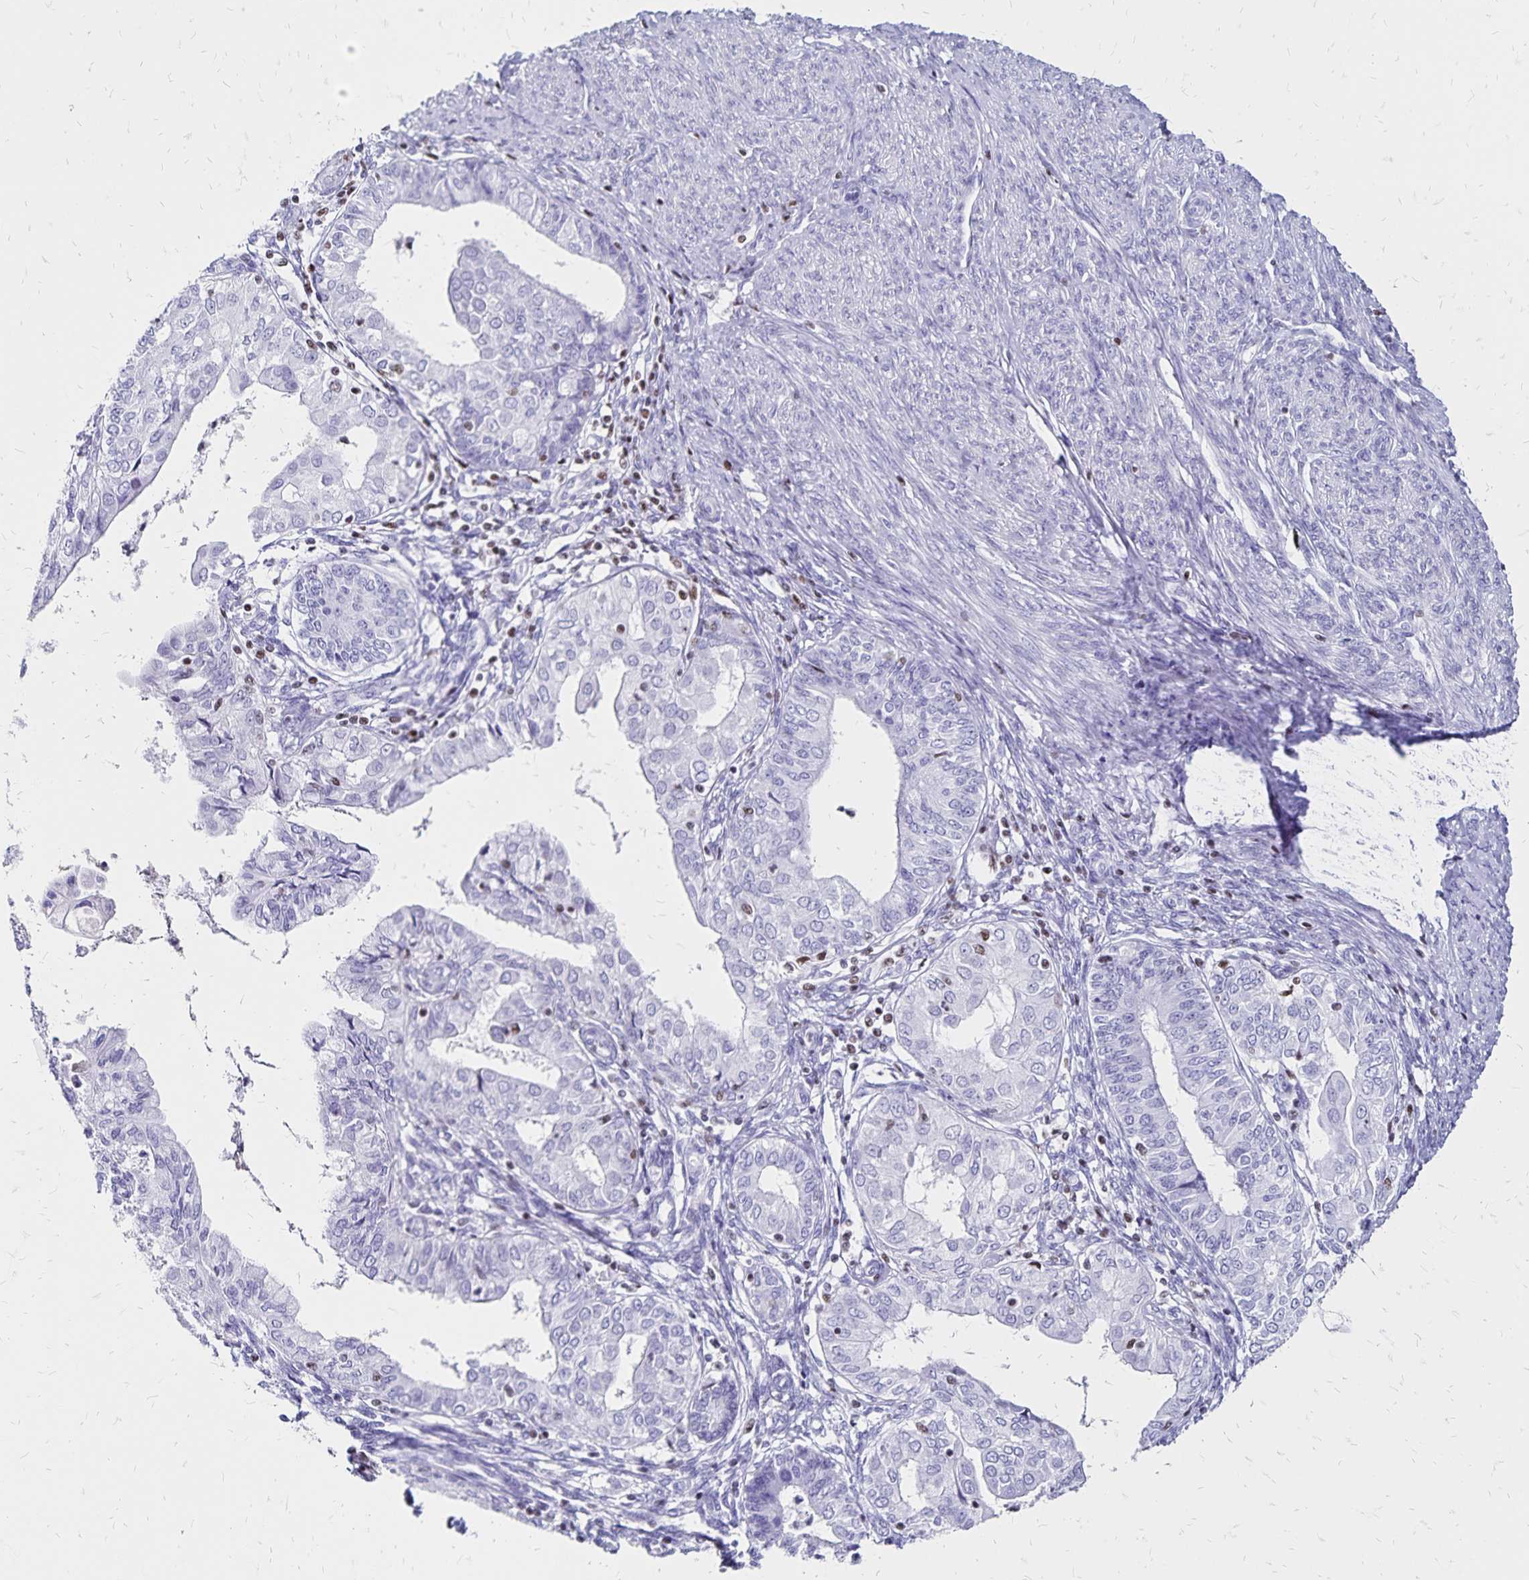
{"staining": {"intensity": "negative", "quantity": "none", "location": "none"}, "tissue": "endometrial cancer", "cell_type": "Tumor cells", "image_type": "cancer", "snomed": [{"axis": "morphology", "description": "Adenocarcinoma, NOS"}, {"axis": "topography", "description": "Endometrium"}], "caption": "Adenocarcinoma (endometrial) was stained to show a protein in brown. There is no significant staining in tumor cells.", "gene": "IKZF1", "patient": {"sex": "female", "age": 68}}